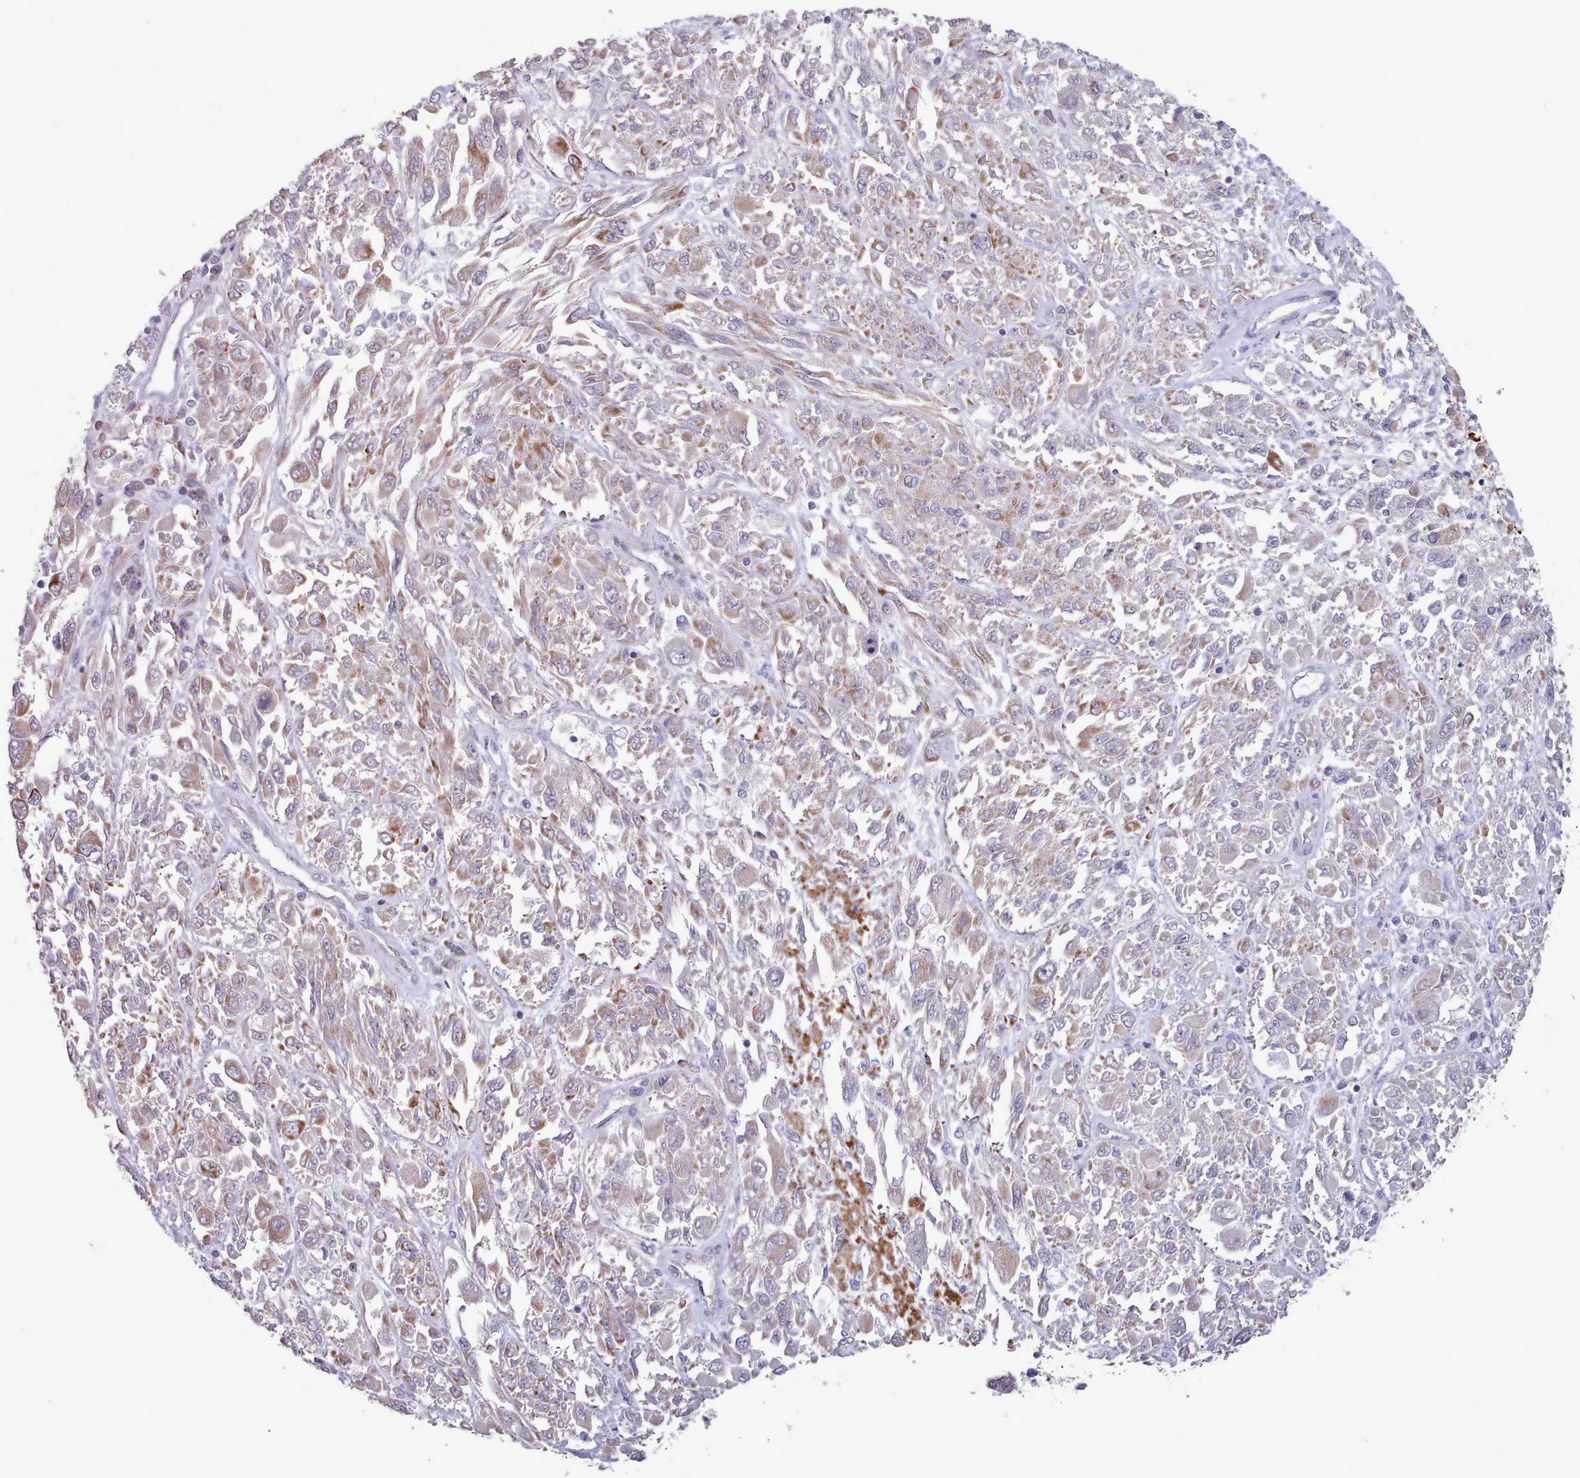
{"staining": {"intensity": "moderate", "quantity": "<25%", "location": "cytoplasmic/membranous"}, "tissue": "melanoma", "cell_type": "Tumor cells", "image_type": "cancer", "snomed": [{"axis": "morphology", "description": "Malignant melanoma, NOS"}, {"axis": "topography", "description": "Skin"}], "caption": "A micrograph of melanoma stained for a protein reveals moderate cytoplasmic/membranous brown staining in tumor cells.", "gene": "TRARG1", "patient": {"sex": "female", "age": 91}}